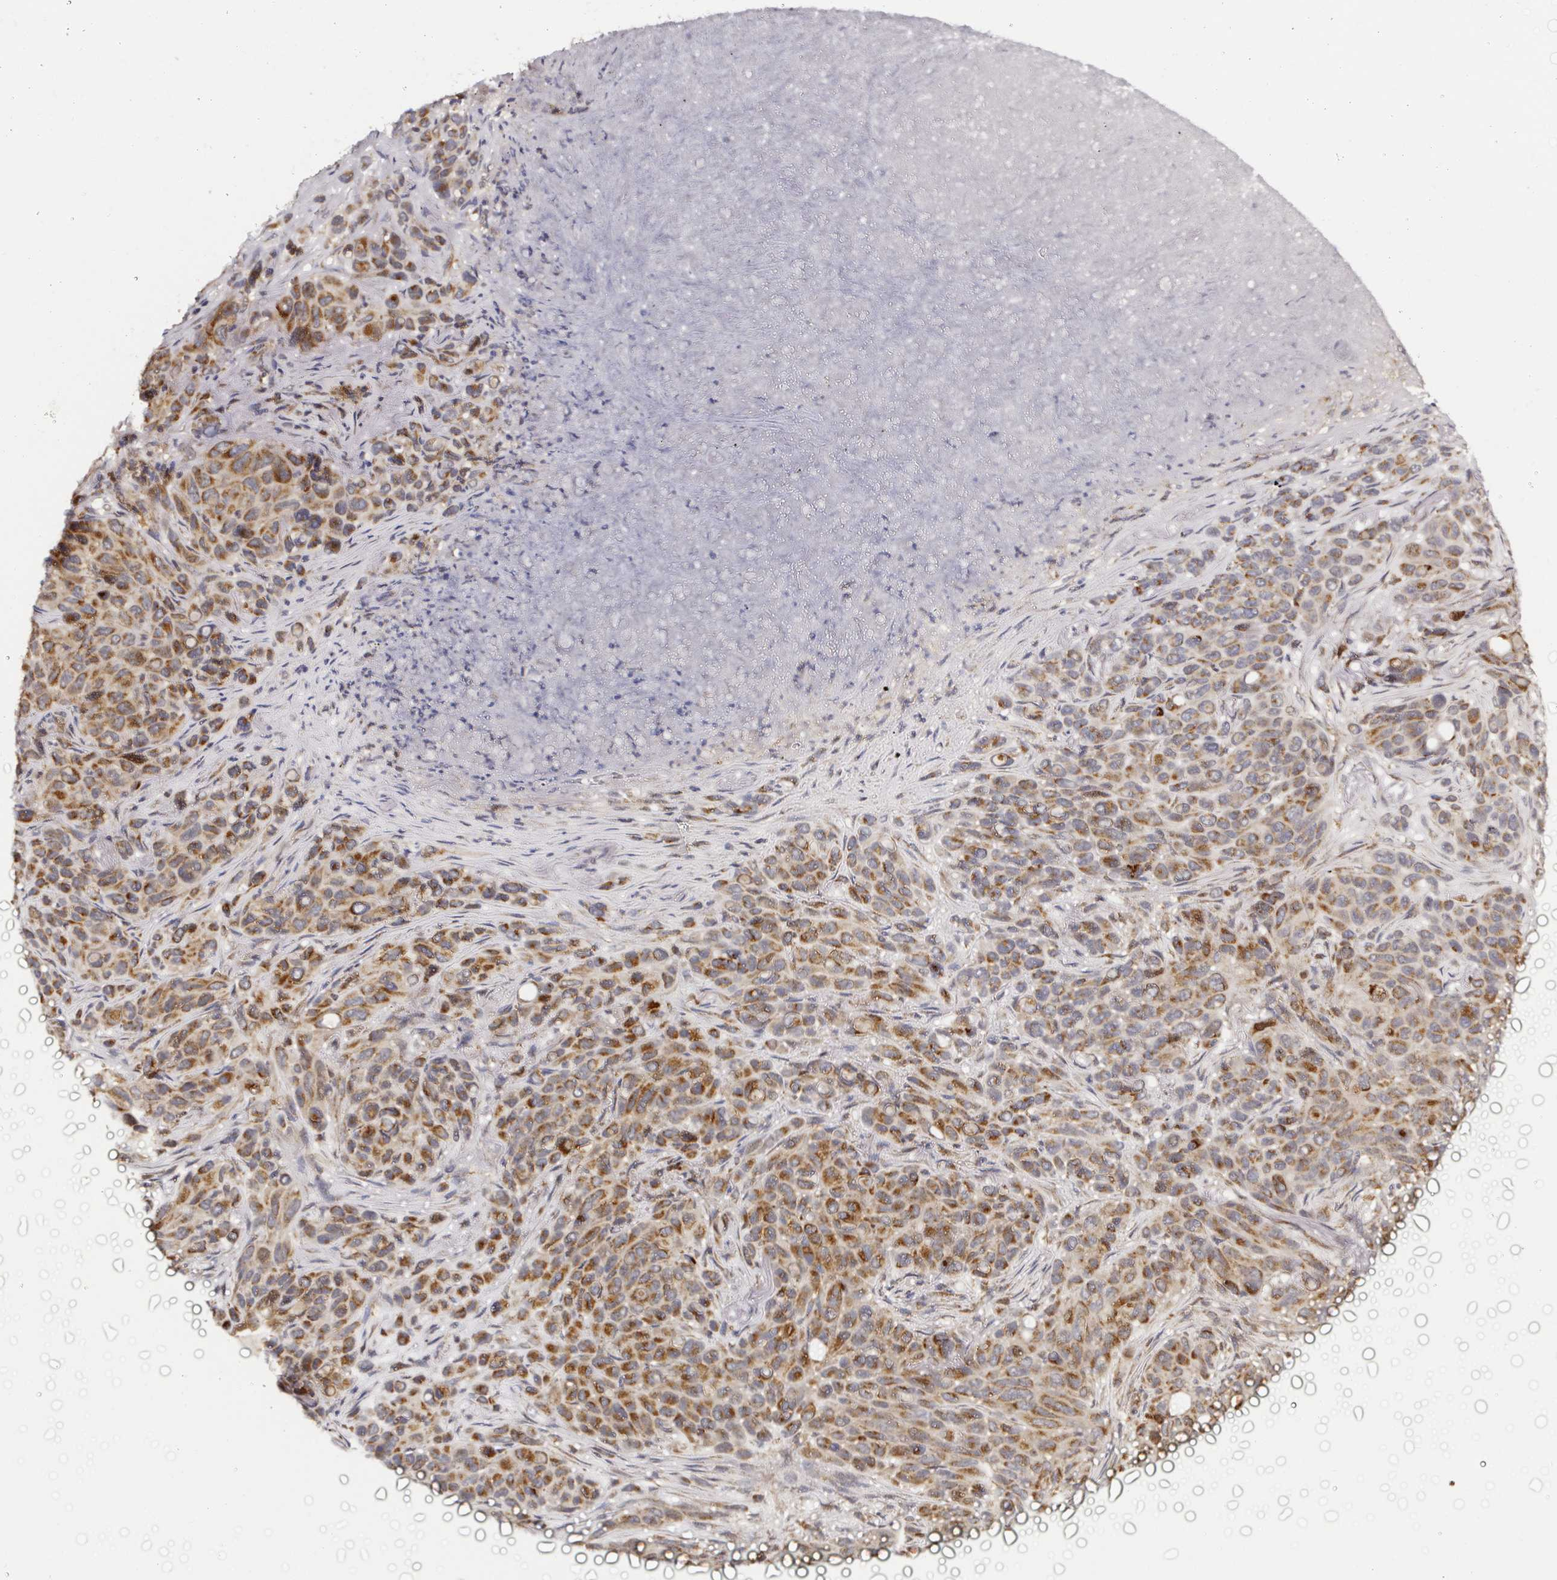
{"staining": {"intensity": "moderate", "quantity": ">75%", "location": "cytoplasmic/membranous"}, "tissue": "melanoma", "cell_type": "Tumor cells", "image_type": "cancer", "snomed": [{"axis": "morphology", "description": "Malignant melanoma, Metastatic site"}, {"axis": "topography", "description": "Lung"}], "caption": "DAB (3,3'-diaminobenzidine) immunohistochemical staining of melanoma shows moderate cytoplasmic/membranous protein expression in about >75% of tumor cells. The staining was performed using DAB (3,3'-diaminobenzidine) to visualize the protein expression in brown, while the nuclei were stained in blue with hematoxylin (Magnification: 20x).", "gene": "ATAD3B", "patient": {"sex": "male", "age": 48}}